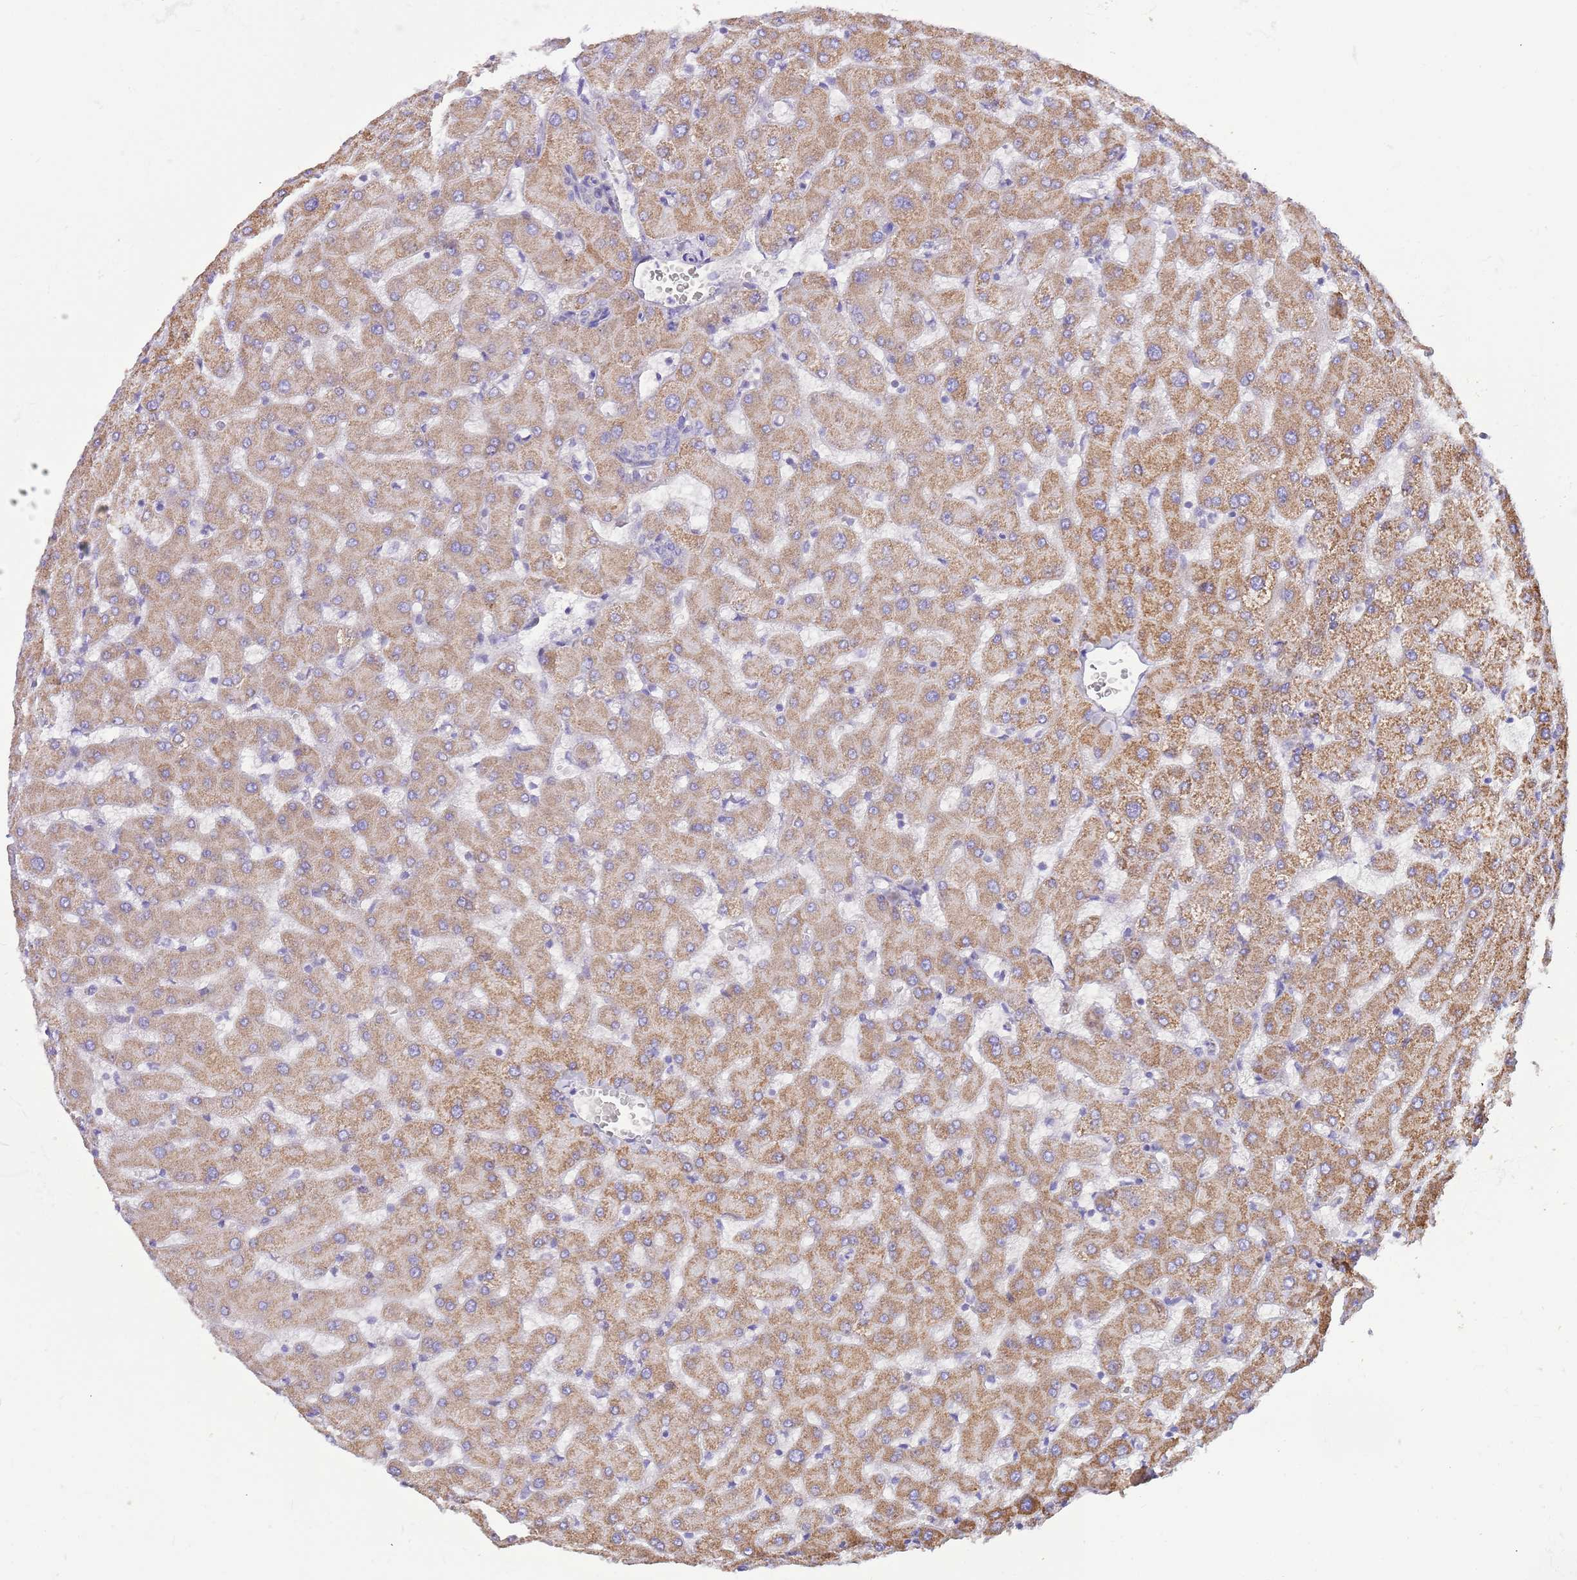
{"staining": {"intensity": "negative", "quantity": "none", "location": "none"}, "tissue": "liver", "cell_type": "Cholangiocytes", "image_type": "normal", "snomed": [{"axis": "morphology", "description": "Normal tissue, NOS"}, {"axis": "topography", "description": "Liver"}], "caption": "IHC image of unremarkable liver: liver stained with DAB (3,3'-diaminobenzidine) reveals no significant protein expression in cholangiocytes. (Immunohistochemistry, brightfield microscopy, high magnification).", "gene": "SERINC3", "patient": {"sex": "female", "age": 63}}